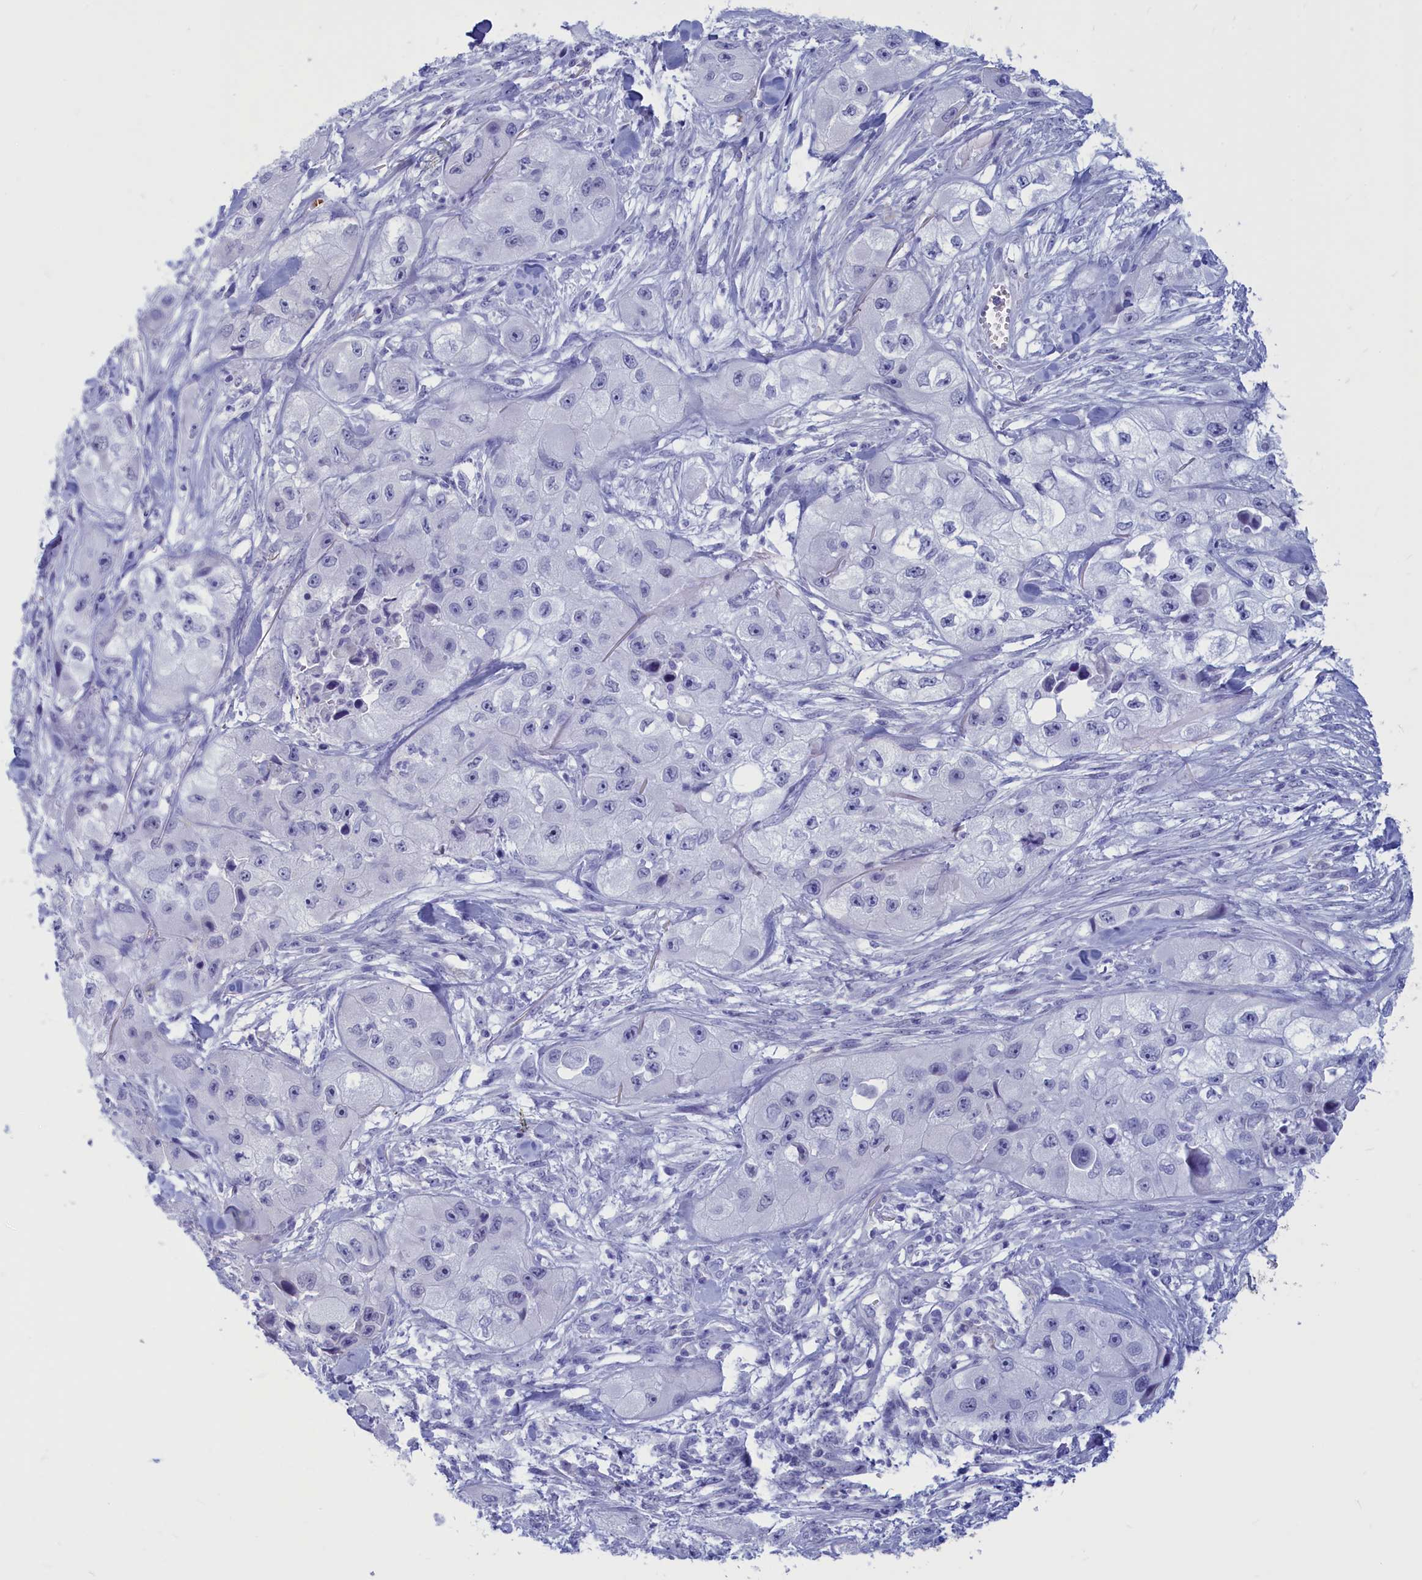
{"staining": {"intensity": "negative", "quantity": "none", "location": "none"}, "tissue": "skin cancer", "cell_type": "Tumor cells", "image_type": "cancer", "snomed": [{"axis": "morphology", "description": "Squamous cell carcinoma, NOS"}, {"axis": "topography", "description": "Skin"}, {"axis": "topography", "description": "Subcutis"}], "caption": "A high-resolution image shows immunohistochemistry (IHC) staining of skin cancer, which exhibits no significant staining in tumor cells.", "gene": "GAPDHS", "patient": {"sex": "male", "age": 73}}